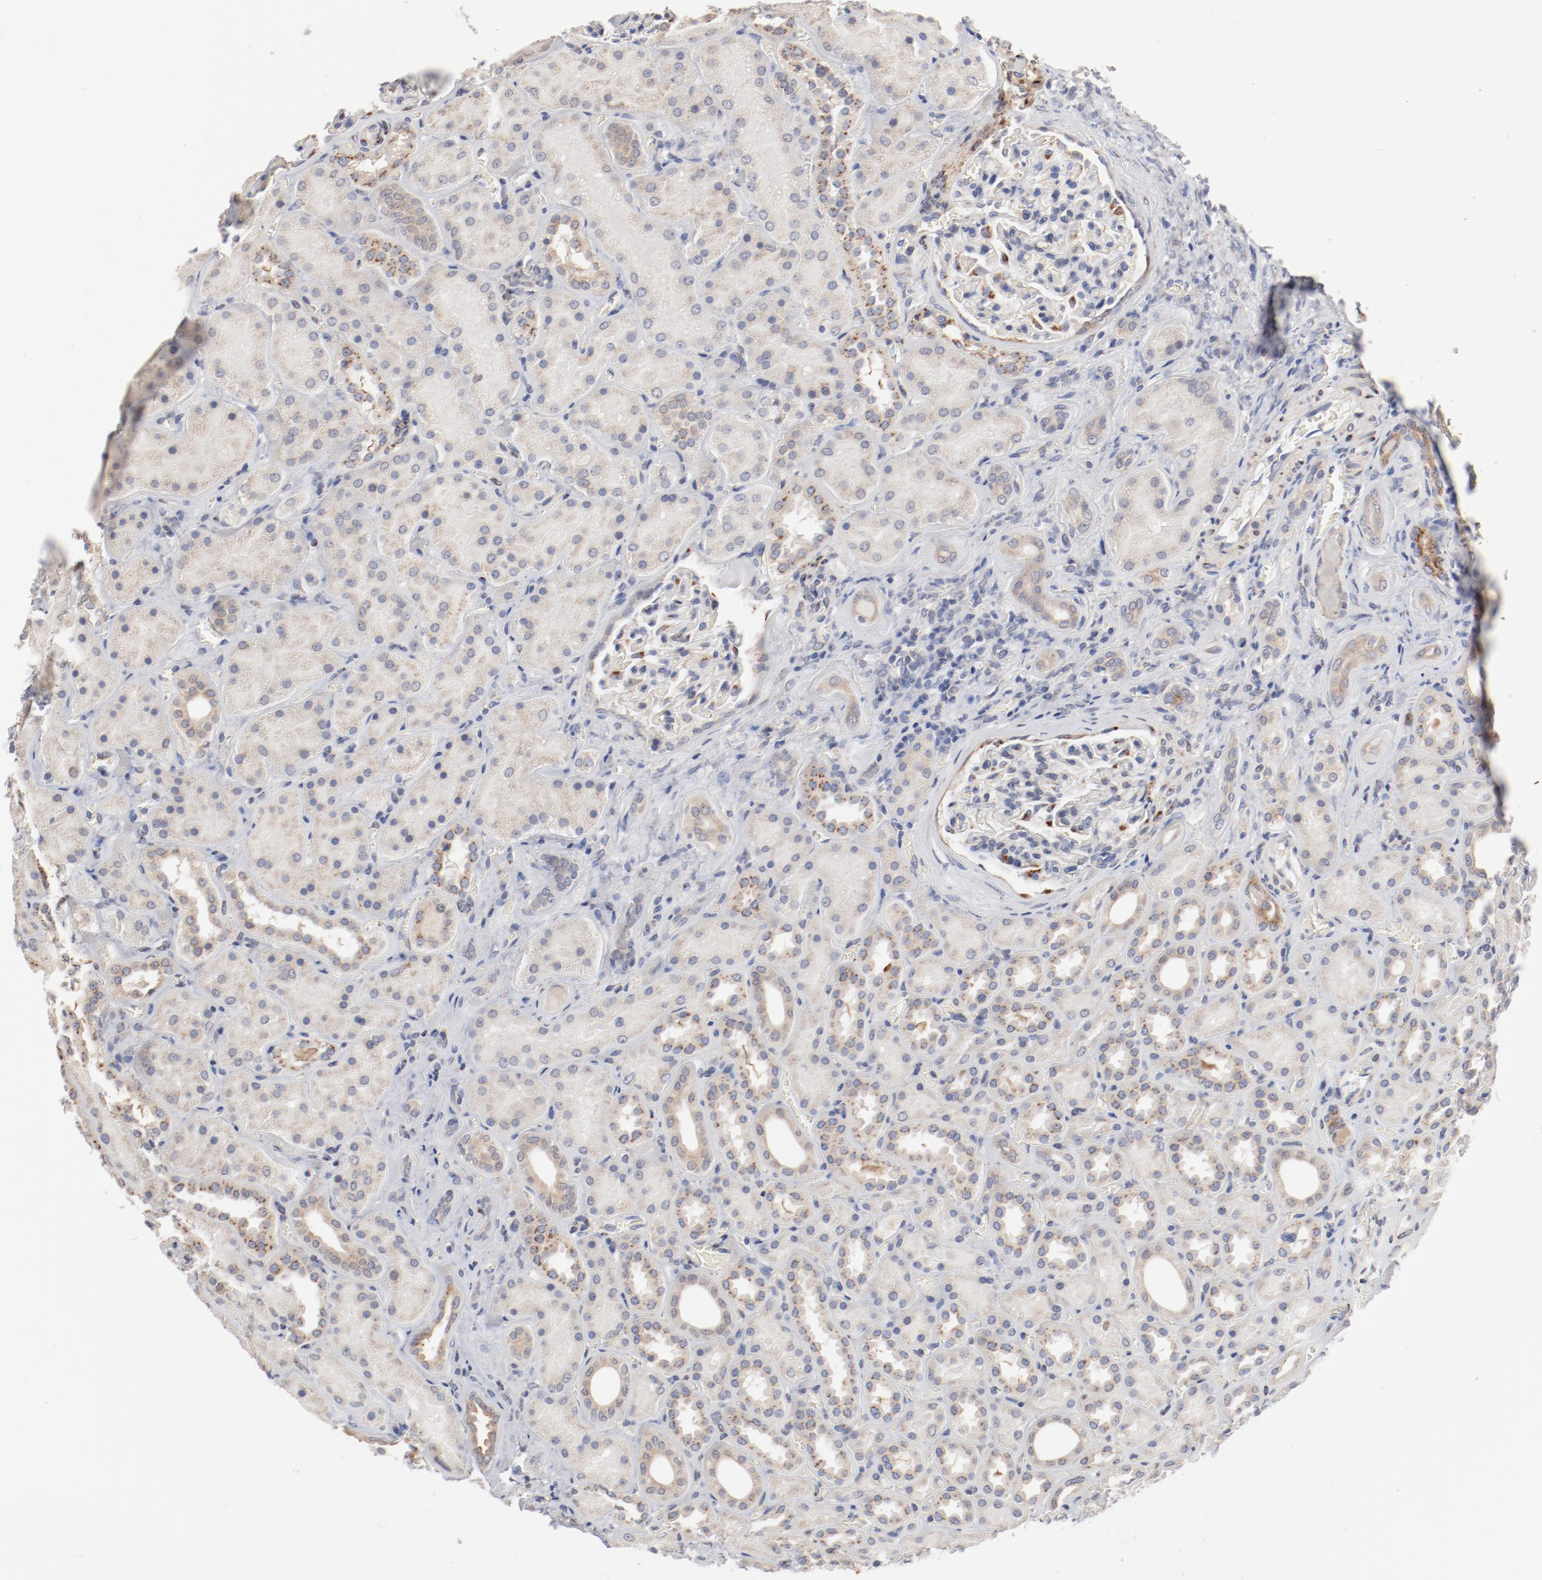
{"staining": {"intensity": "moderate", "quantity": "<25%", "location": "cytoplasmic/membranous"}, "tissue": "kidney", "cell_type": "Cells in glomeruli", "image_type": "normal", "snomed": [{"axis": "morphology", "description": "Normal tissue, NOS"}, {"axis": "topography", "description": "Kidney"}], "caption": "Moderate cytoplasmic/membranous positivity for a protein is appreciated in about <25% of cells in glomeruli of benign kidney using IHC.", "gene": "AK7", "patient": {"sex": "male", "age": 28}}